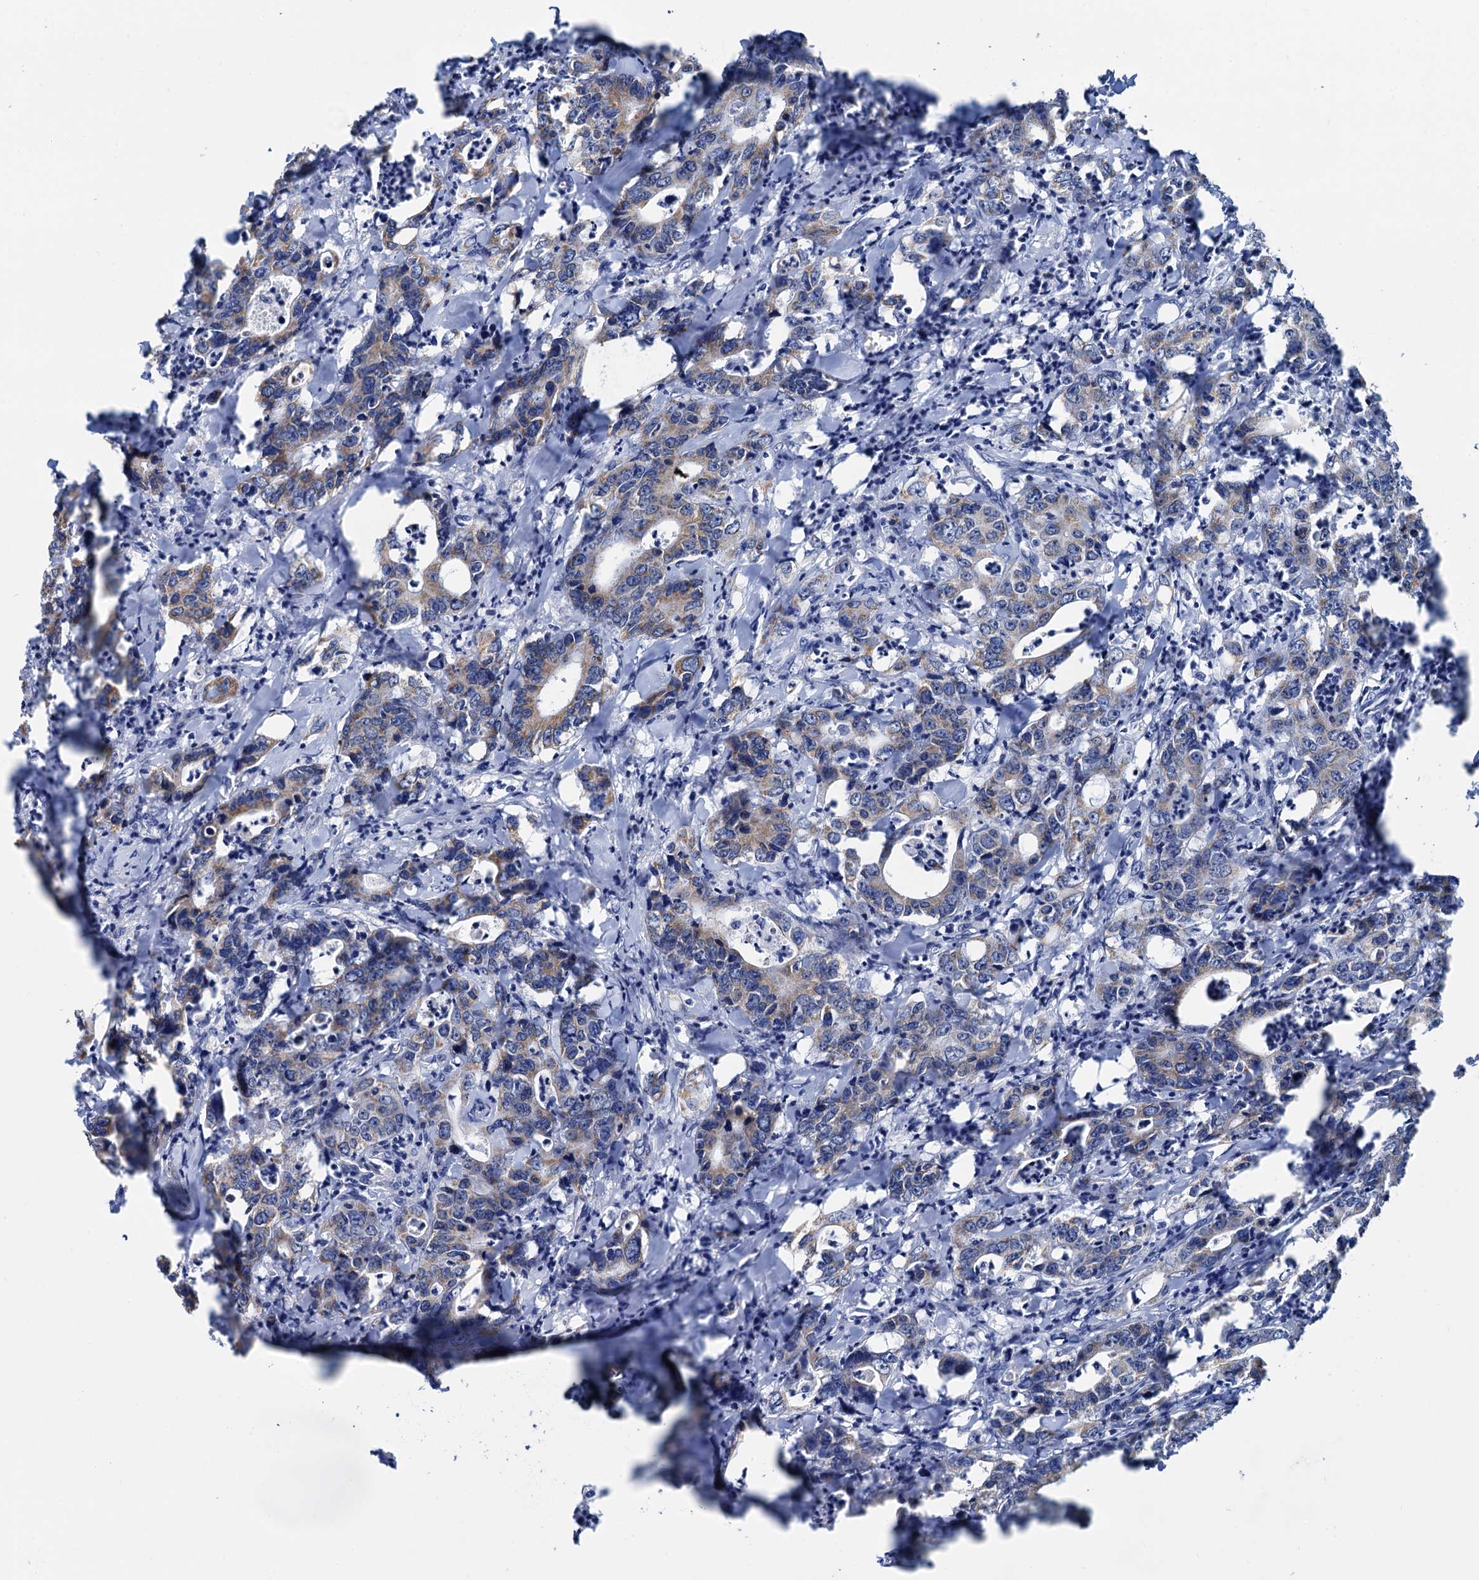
{"staining": {"intensity": "weak", "quantity": "25%-75%", "location": "cytoplasmic/membranous"}, "tissue": "colorectal cancer", "cell_type": "Tumor cells", "image_type": "cancer", "snomed": [{"axis": "morphology", "description": "Adenocarcinoma, NOS"}, {"axis": "topography", "description": "Colon"}], "caption": "High-magnification brightfield microscopy of colorectal cancer stained with DAB (brown) and counterstained with hematoxylin (blue). tumor cells exhibit weak cytoplasmic/membranous positivity is seen in about25%-75% of cells.", "gene": "C2CD3", "patient": {"sex": "female", "age": 75}}